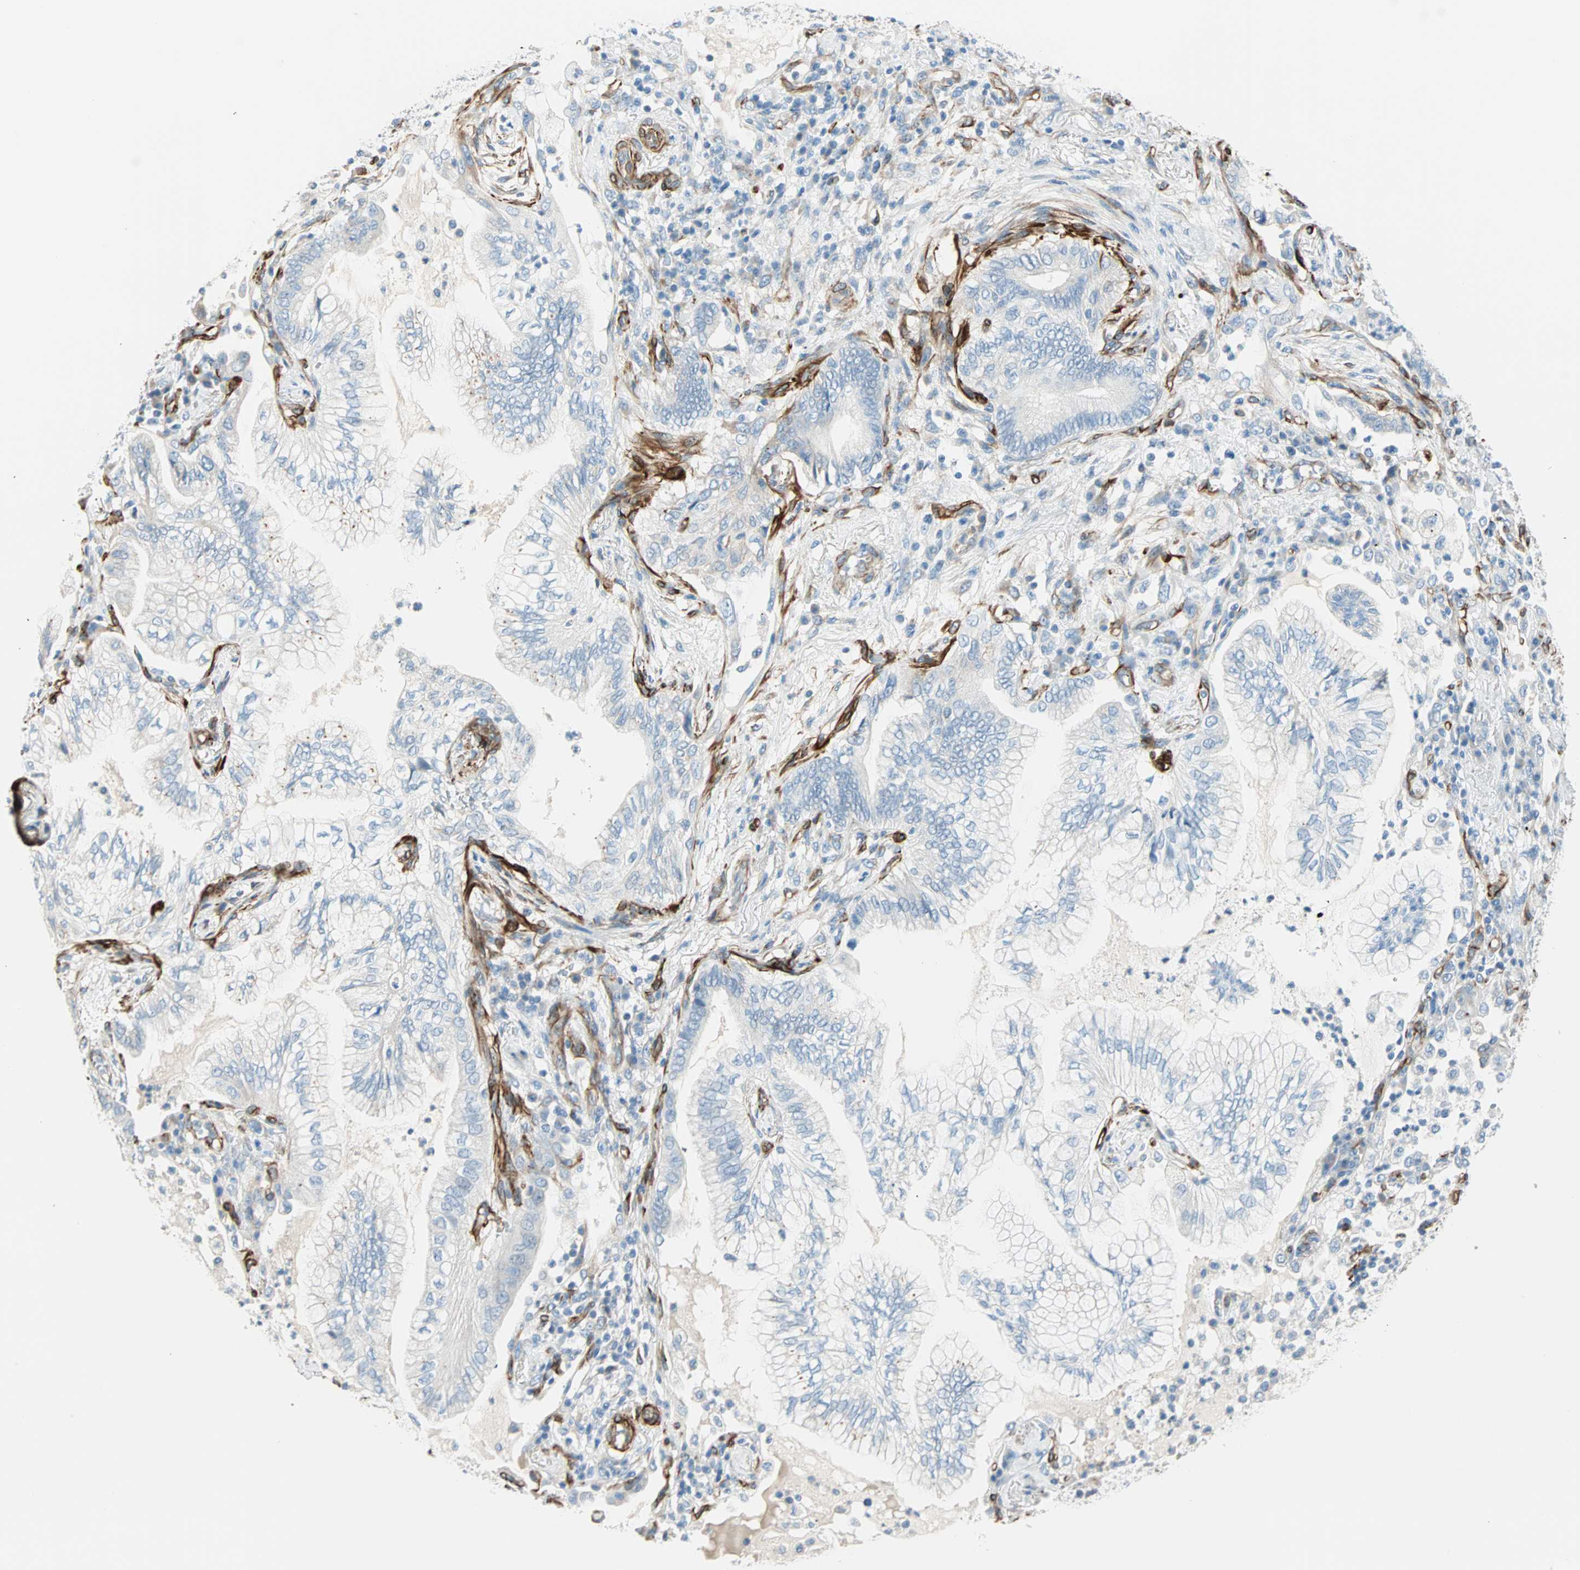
{"staining": {"intensity": "negative", "quantity": "none", "location": "none"}, "tissue": "lung cancer", "cell_type": "Tumor cells", "image_type": "cancer", "snomed": [{"axis": "morphology", "description": "Normal tissue, NOS"}, {"axis": "morphology", "description": "Adenocarcinoma, NOS"}, {"axis": "topography", "description": "Bronchus"}, {"axis": "topography", "description": "Lung"}], "caption": "This is an immunohistochemistry photomicrograph of lung adenocarcinoma. There is no expression in tumor cells.", "gene": "NES", "patient": {"sex": "female", "age": 70}}